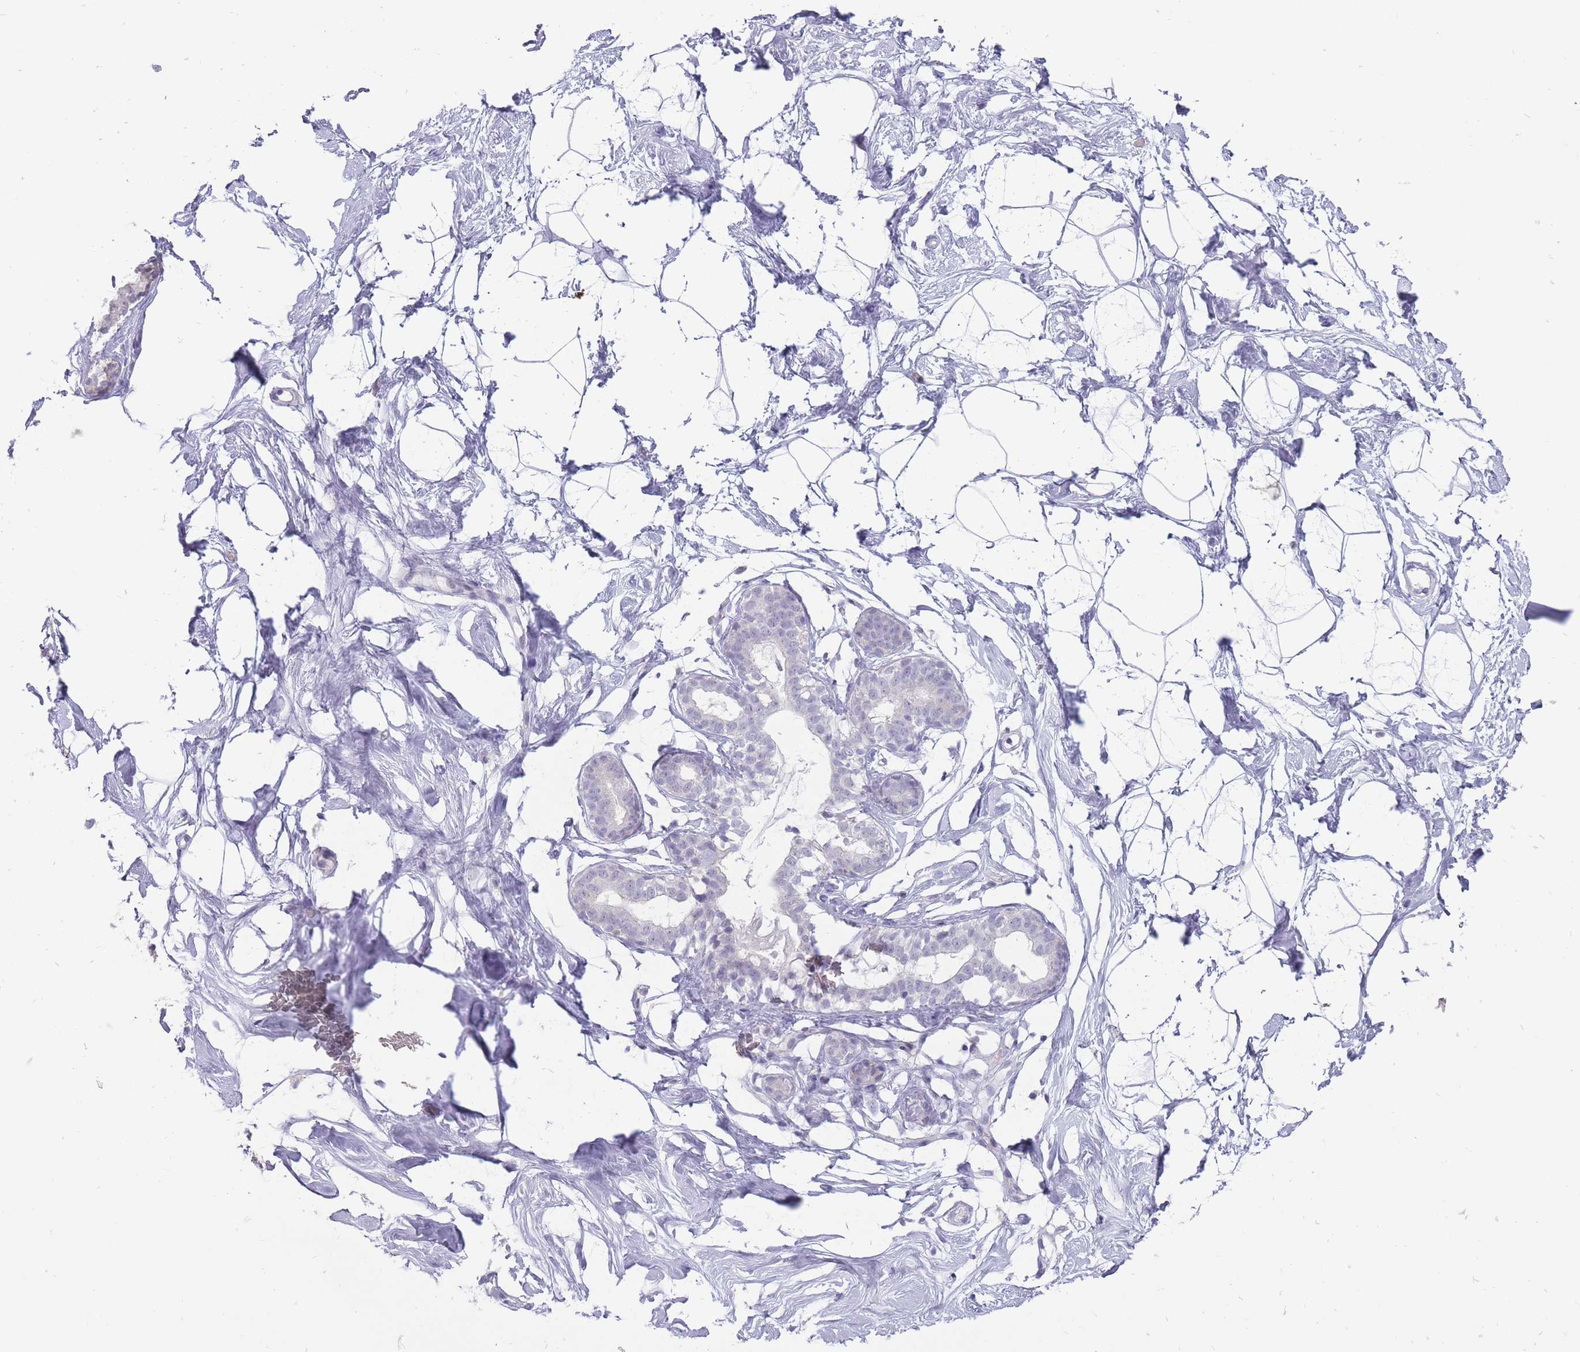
{"staining": {"intensity": "negative", "quantity": "none", "location": "none"}, "tissue": "breast", "cell_type": "Adipocytes", "image_type": "normal", "snomed": [{"axis": "morphology", "description": "Normal tissue, NOS"}, {"axis": "morphology", "description": "Adenoma, NOS"}, {"axis": "topography", "description": "Breast"}], "caption": "Immunohistochemistry (IHC) of unremarkable breast reveals no expression in adipocytes. (DAB (3,3'-diaminobenzidine) immunohistochemistry (IHC), high magnification).", "gene": "ERICH4", "patient": {"sex": "female", "age": 23}}